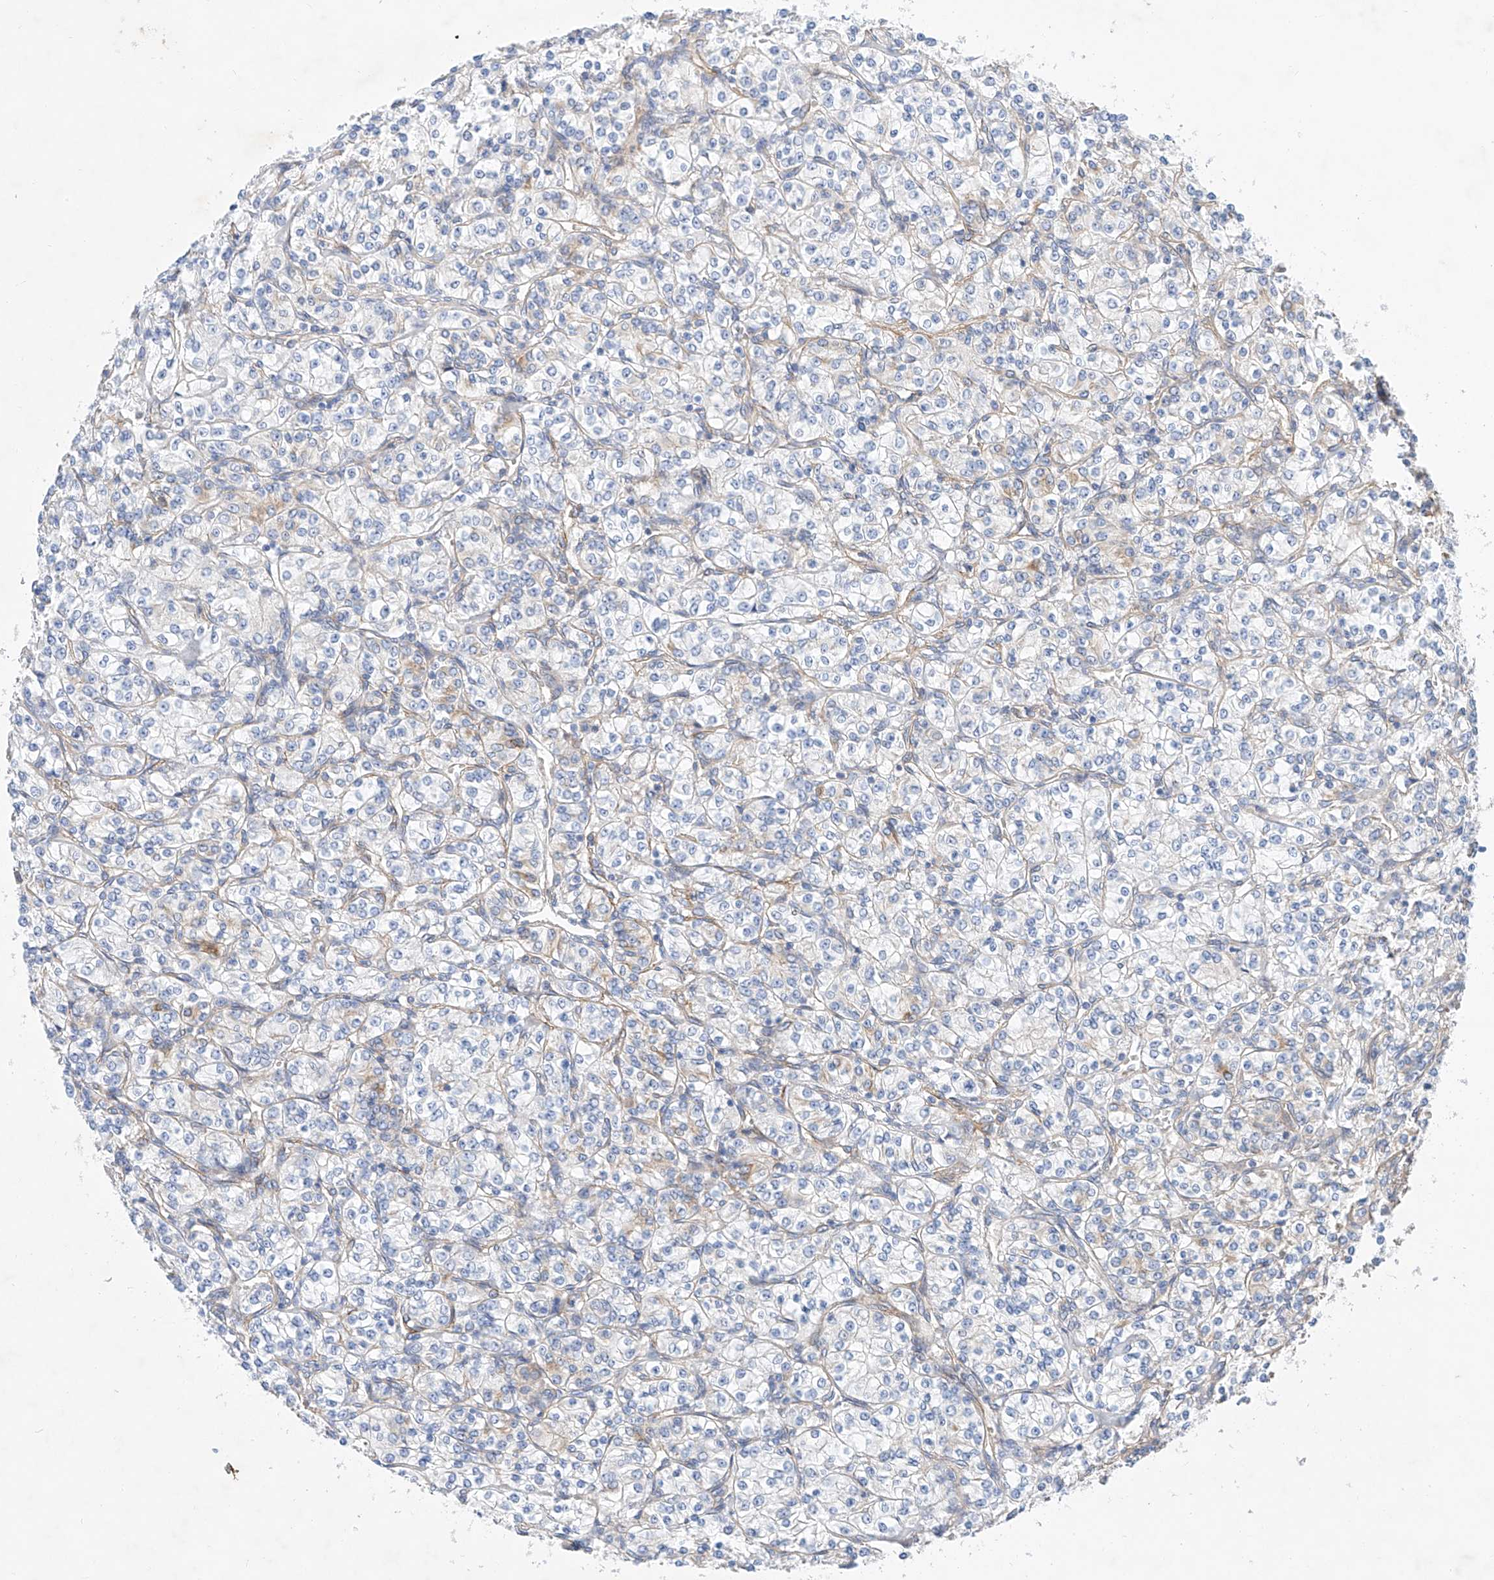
{"staining": {"intensity": "weak", "quantity": "<25%", "location": "cytoplasmic/membranous"}, "tissue": "renal cancer", "cell_type": "Tumor cells", "image_type": "cancer", "snomed": [{"axis": "morphology", "description": "Adenocarcinoma, NOS"}, {"axis": "topography", "description": "Kidney"}], "caption": "A high-resolution photomicrograph shows IHC staining of renal cancer (adenocarcinoma), which demonstrates no significant staining in tumor cells.", "gene": "SBSPON", "patient": {"sex": "male", "age": 77}}